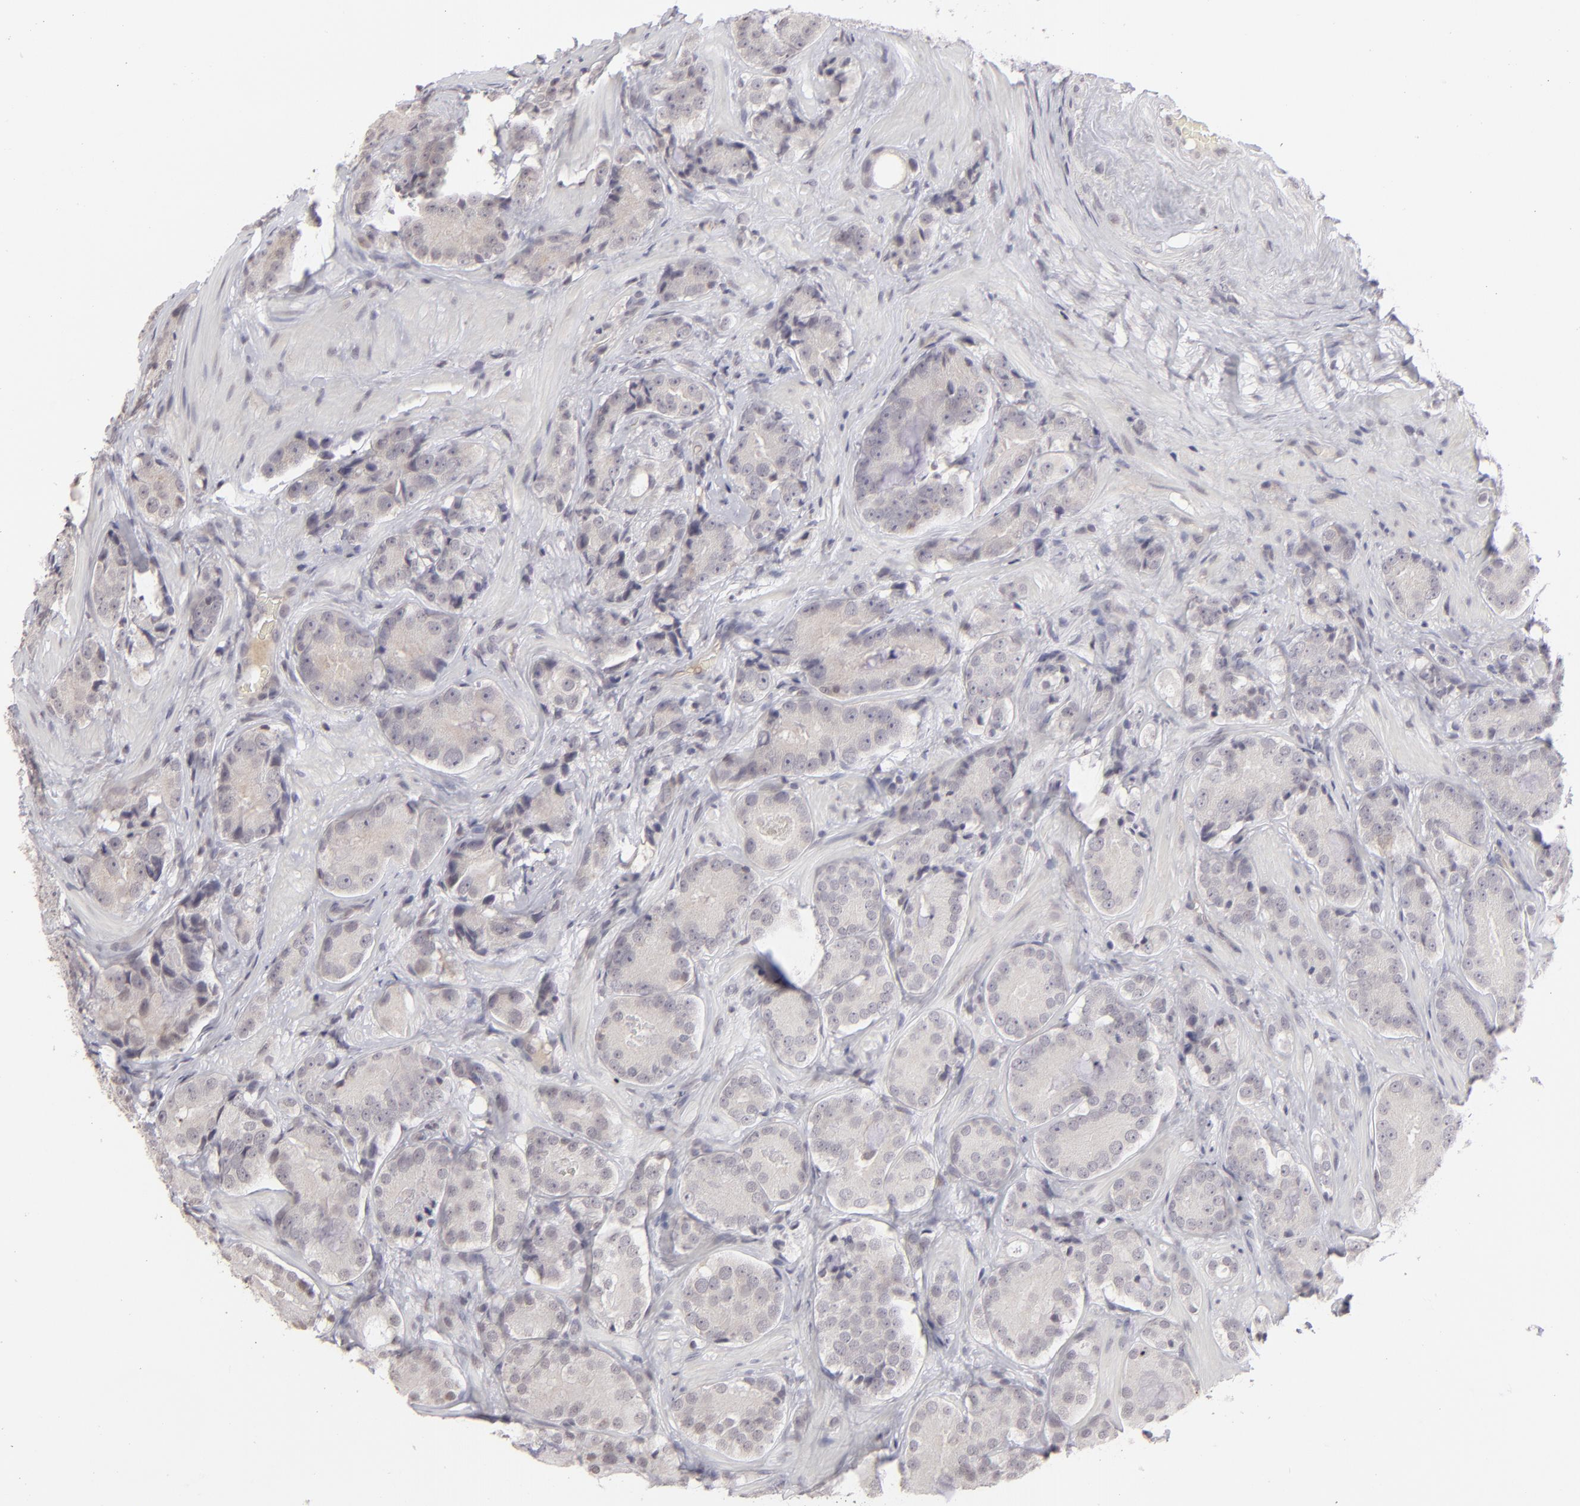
{"staining": {"intensity": "negative", "quantity": "none", "location": "none"}, "tissue": "prostate cancer", "cell_type": "Tumor cells", "image_type": "cancer", "snomed": [{"axis": "morphology", "description": "Adenocarcinoma, High grade"}, {"axis": "topography", "description": "Prostate"}], "caption": "DAB (3,3'-diaminobenzidine) immunohistochemical staining of human prostate cancer demonstrates no significant staining in tumor cells. (Brightfield microscopy of DAB immunohistochemistry at high magnification).", "gene": "CLDN2", "patient": {"sex": "male", "age": 70}}